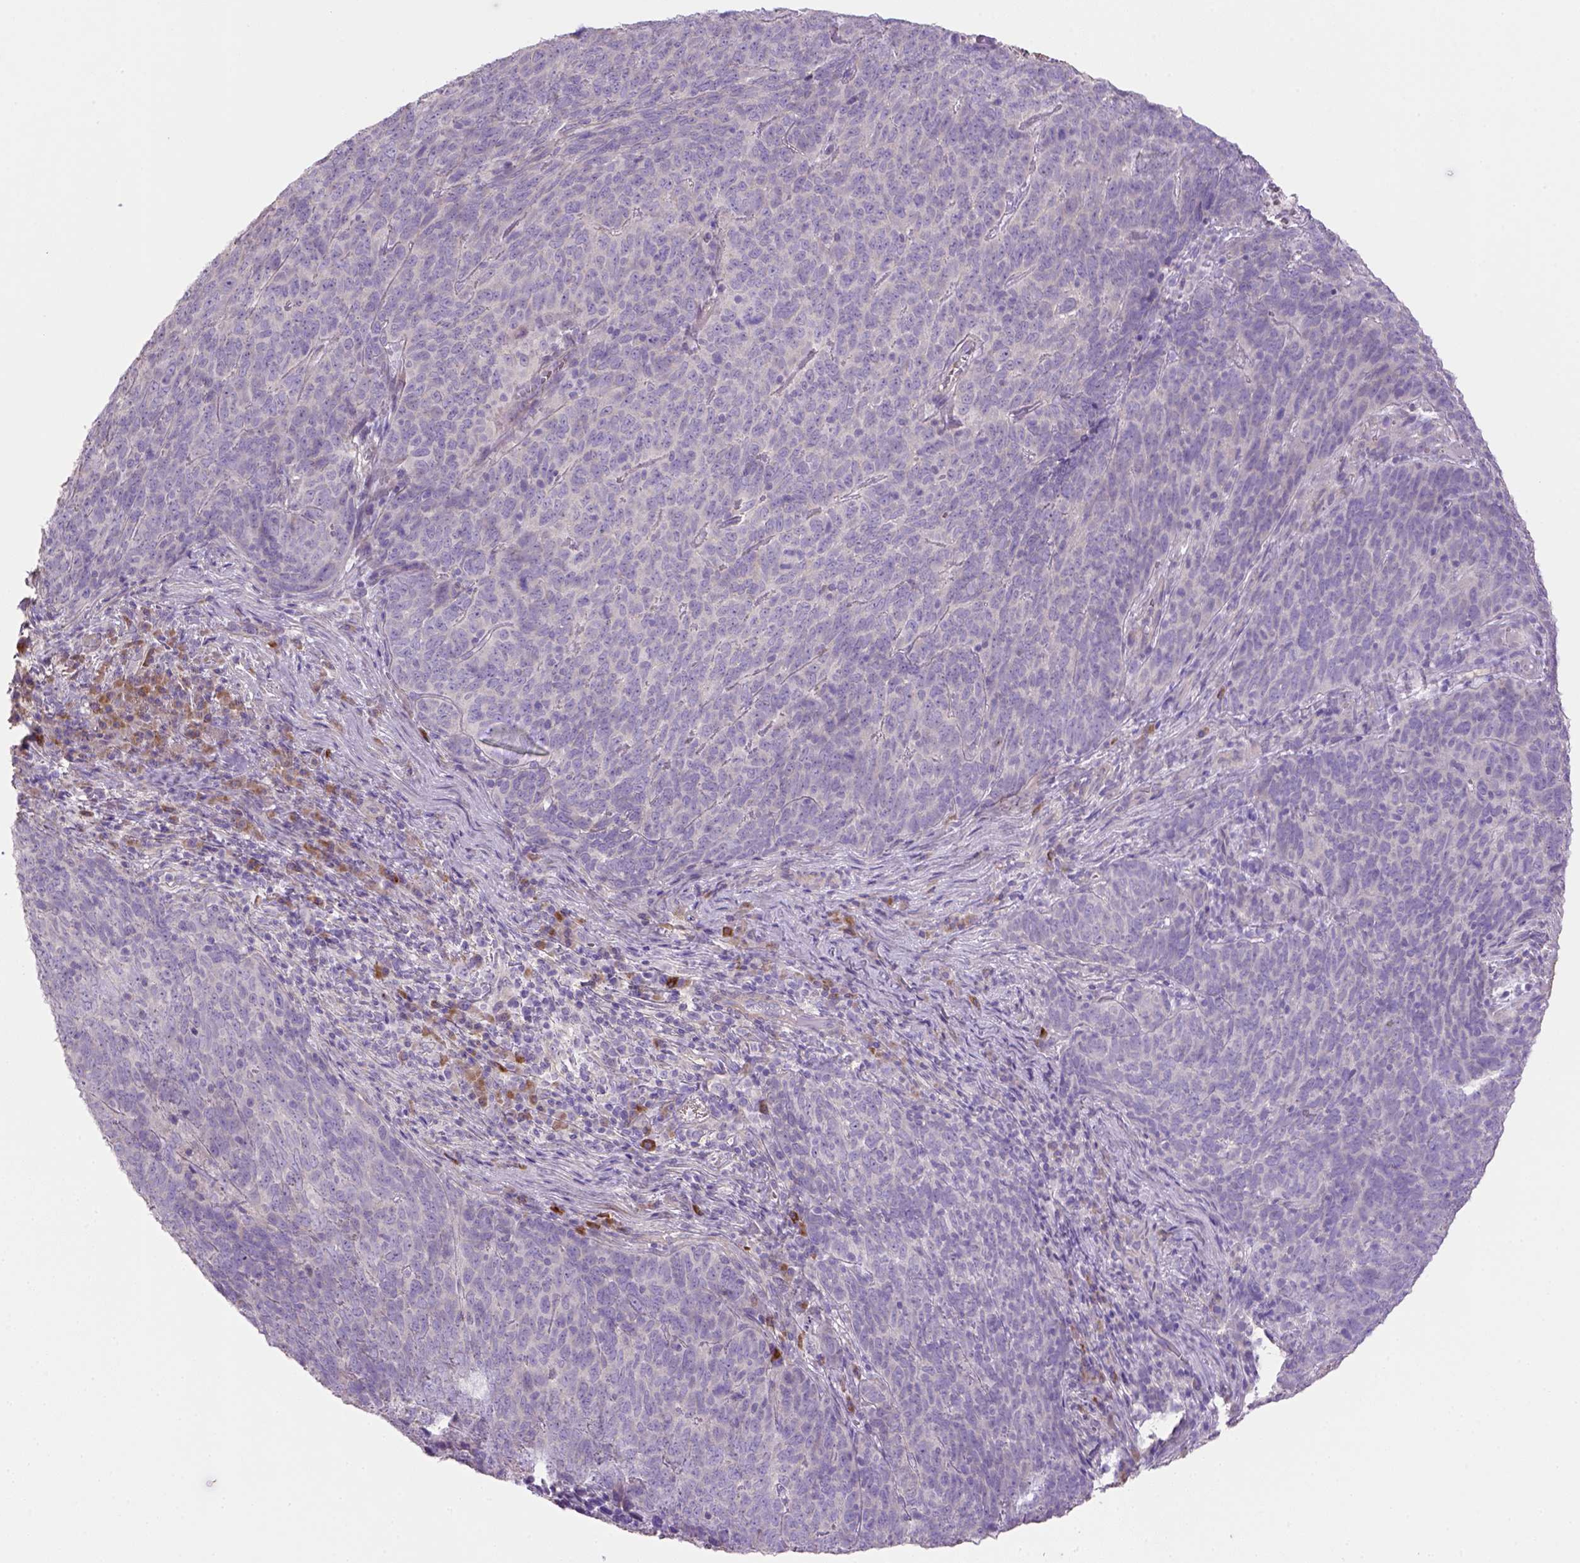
{"staining": {"intensity": "negative", "quantity": "none", "location": "none"}, "tissue": "skin cancer", "cell_type": "Tumor cells", "image_type": "cancer", "snomed": [{"axis": "morphology", "description": "Squamous cell carcinoma, NOS"}, {"axis": "topography", "description": "Skin"}, {"axis": "topography", "description": "Anal"}], "caption": "Immunohistochemistry (IHC) of human skin cancer (squamous cell carcinoma) exhibits no expression in tumor cells.", "gene": "HTRA1", "patient": {"sex": "female", "age": 51}}